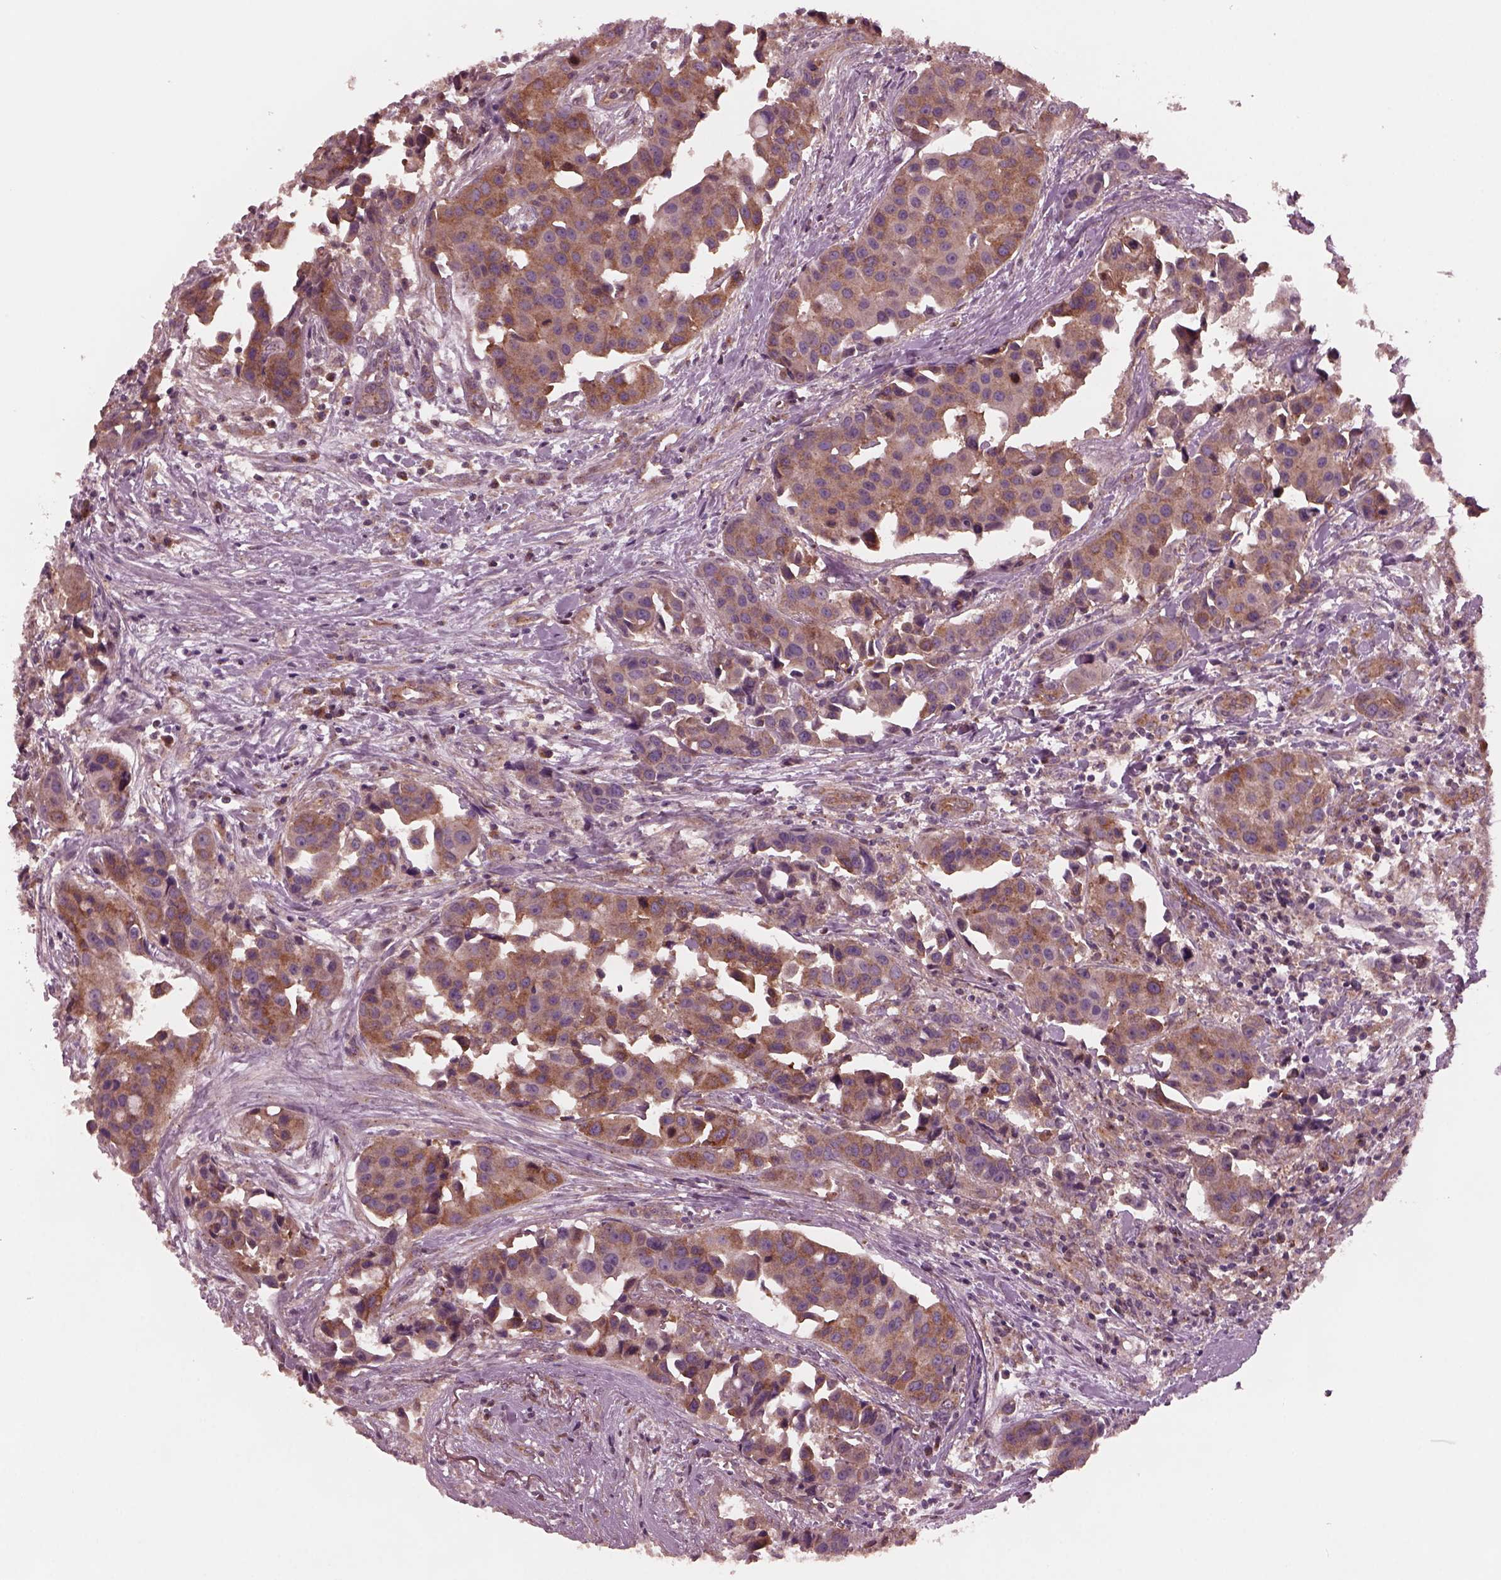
{"staining": {"intensity": "strong", "quantity": ">75%", "location": "cytoplasmic/membranous"}, "tissue": "head and neck cancer", "cell_type": "Tumor cells", "image_type": "cancer", "snomed": [{"axis": "morphology", "description": "Adenocarcinoma, NOS"}, {"axis": "topography", "description": "Head-Neck"}], "caption": "Human head and neck adenocarcinoma stained with a brown dye reveals strong cytoplasmic/membranous positive expression in approximately >75% of tumor cells.", "gene": "TUBG1", "patient": {"sex": "male", "age": 76}}